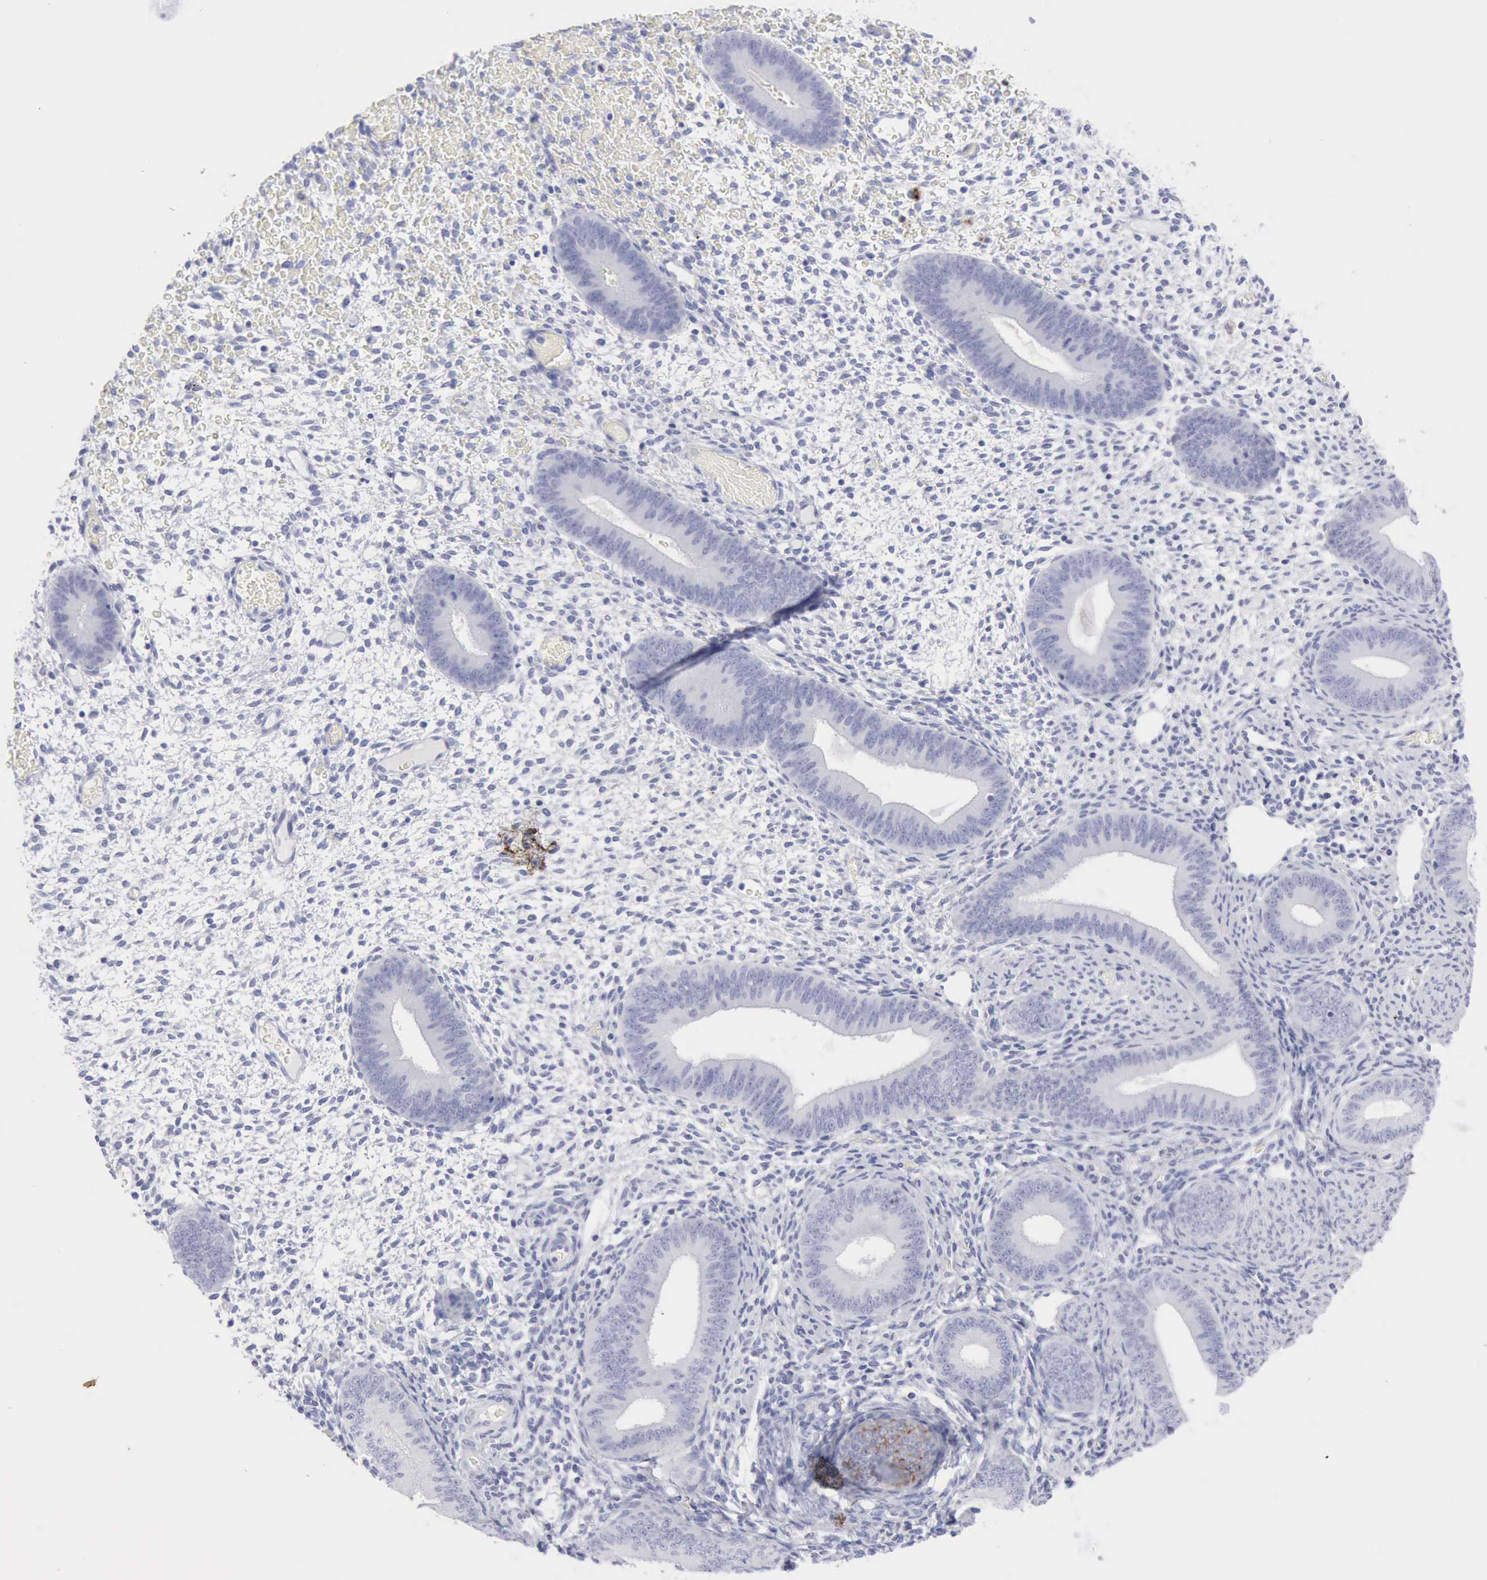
{"staining": {"intensity": "negative", "quantity": "none", "location": "none"}, "tissue": "endometrium", "cell_type": "Cells in endometrial stroma", "image_type": "normal", "snomed": [{"axis": "morphology", "description": "Normal tissue, NOS"}, {"axis": "topography", "description": "Endometrium"}], "caption": "An image of endometrium stained for a protein reveals no brown staining in cells in endometrial stroma. (Immunohistochemistry, brightfield microscopy, high magnification).", "gene": "KRT5", "patient": {"sex": "female", "age": 42}}